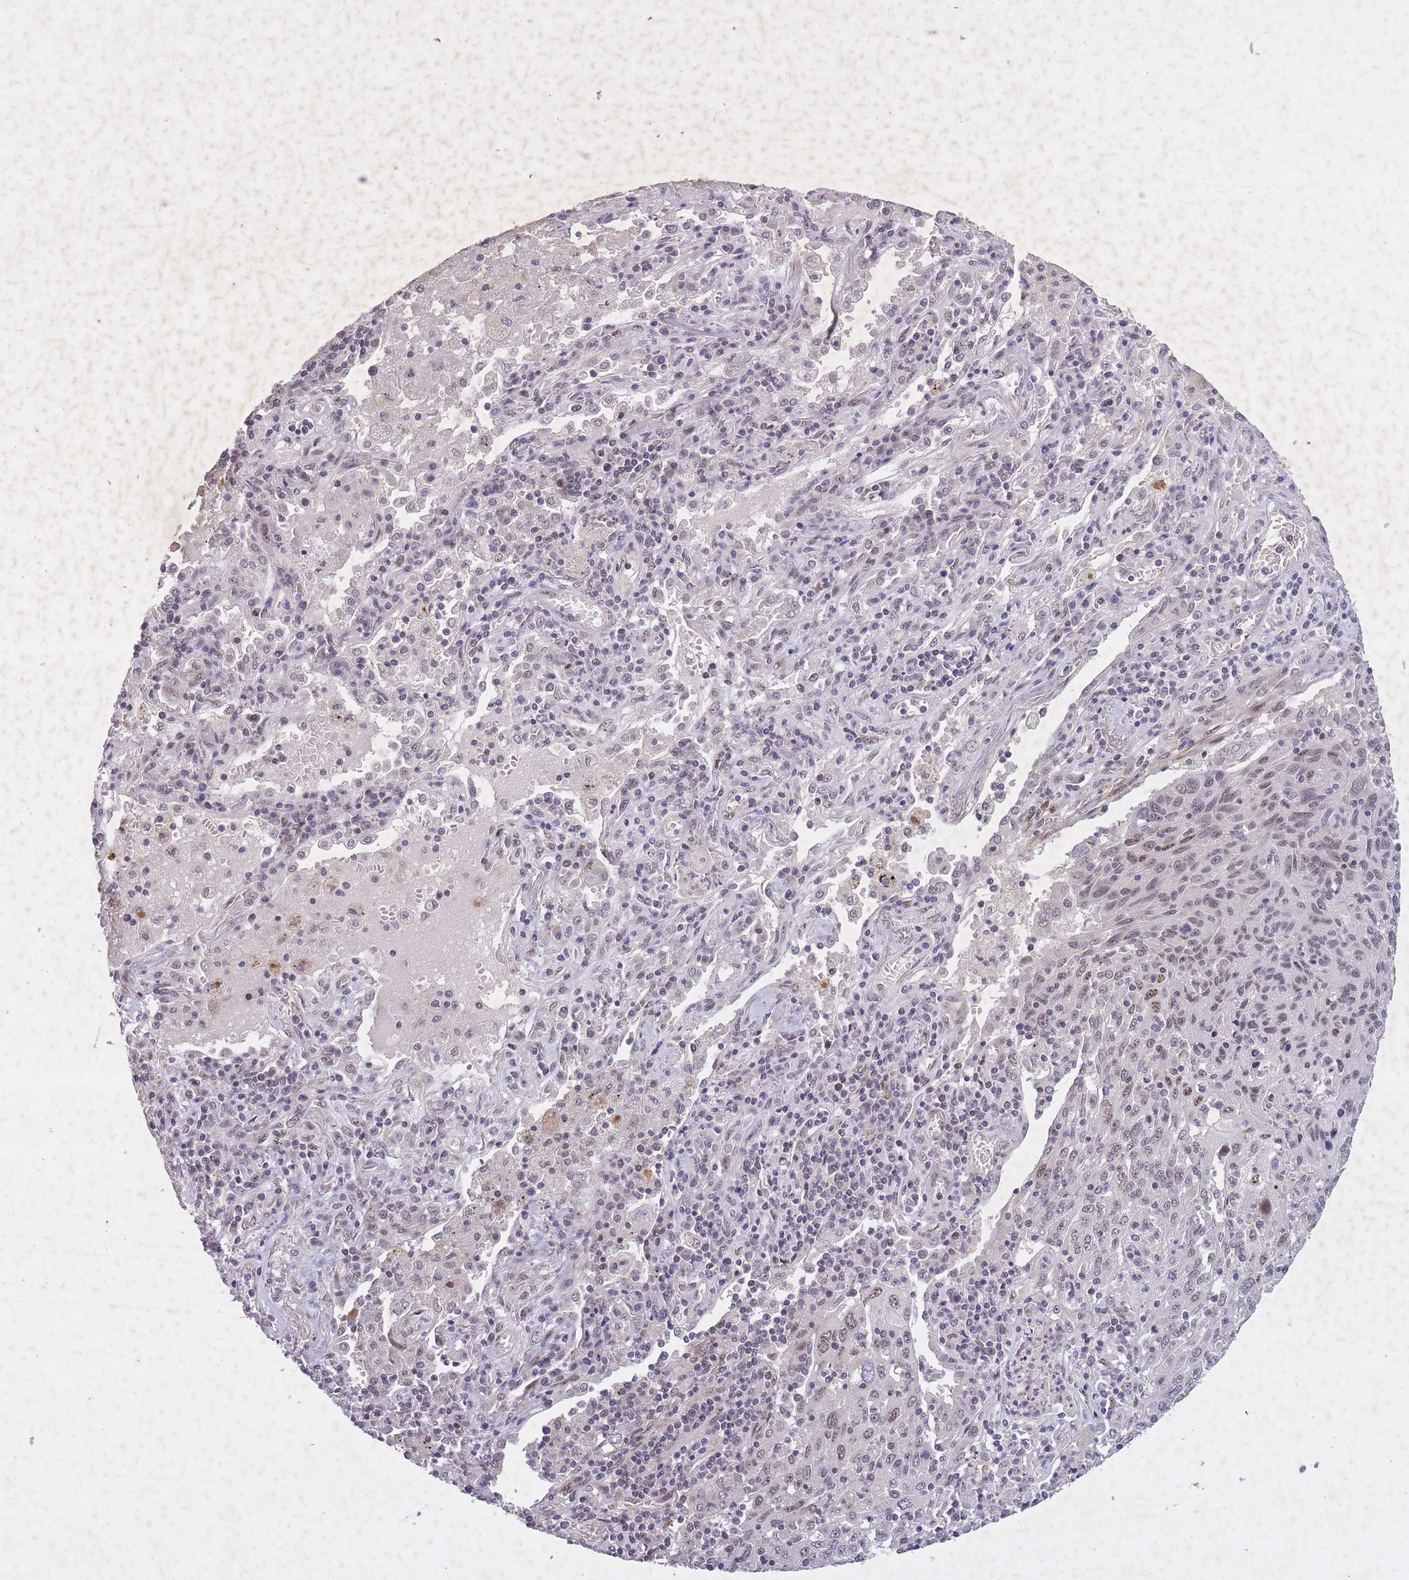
{"staining": {"intensity": "moderate", "quantity": "<25%", "location": "nuclear"}, "tissue": "lung cancer", "cell_type": "Tumor cells", "image_type": "cancer", "snomed": [{"axis": "morphology", "description": "Squamous cell carcinoma, NOS"}, {"axis": "topography", "description": "Lung"}], "caption": "This photomicrograph shows immunohistochemistry (IHC) staining of lung cancer (squamous cell carcinoma), with low moderate nuclear positivity in approximately <25% of tumor cells.", "gene": "CBX6", "patient": {"sex": "female", "age": 66}}